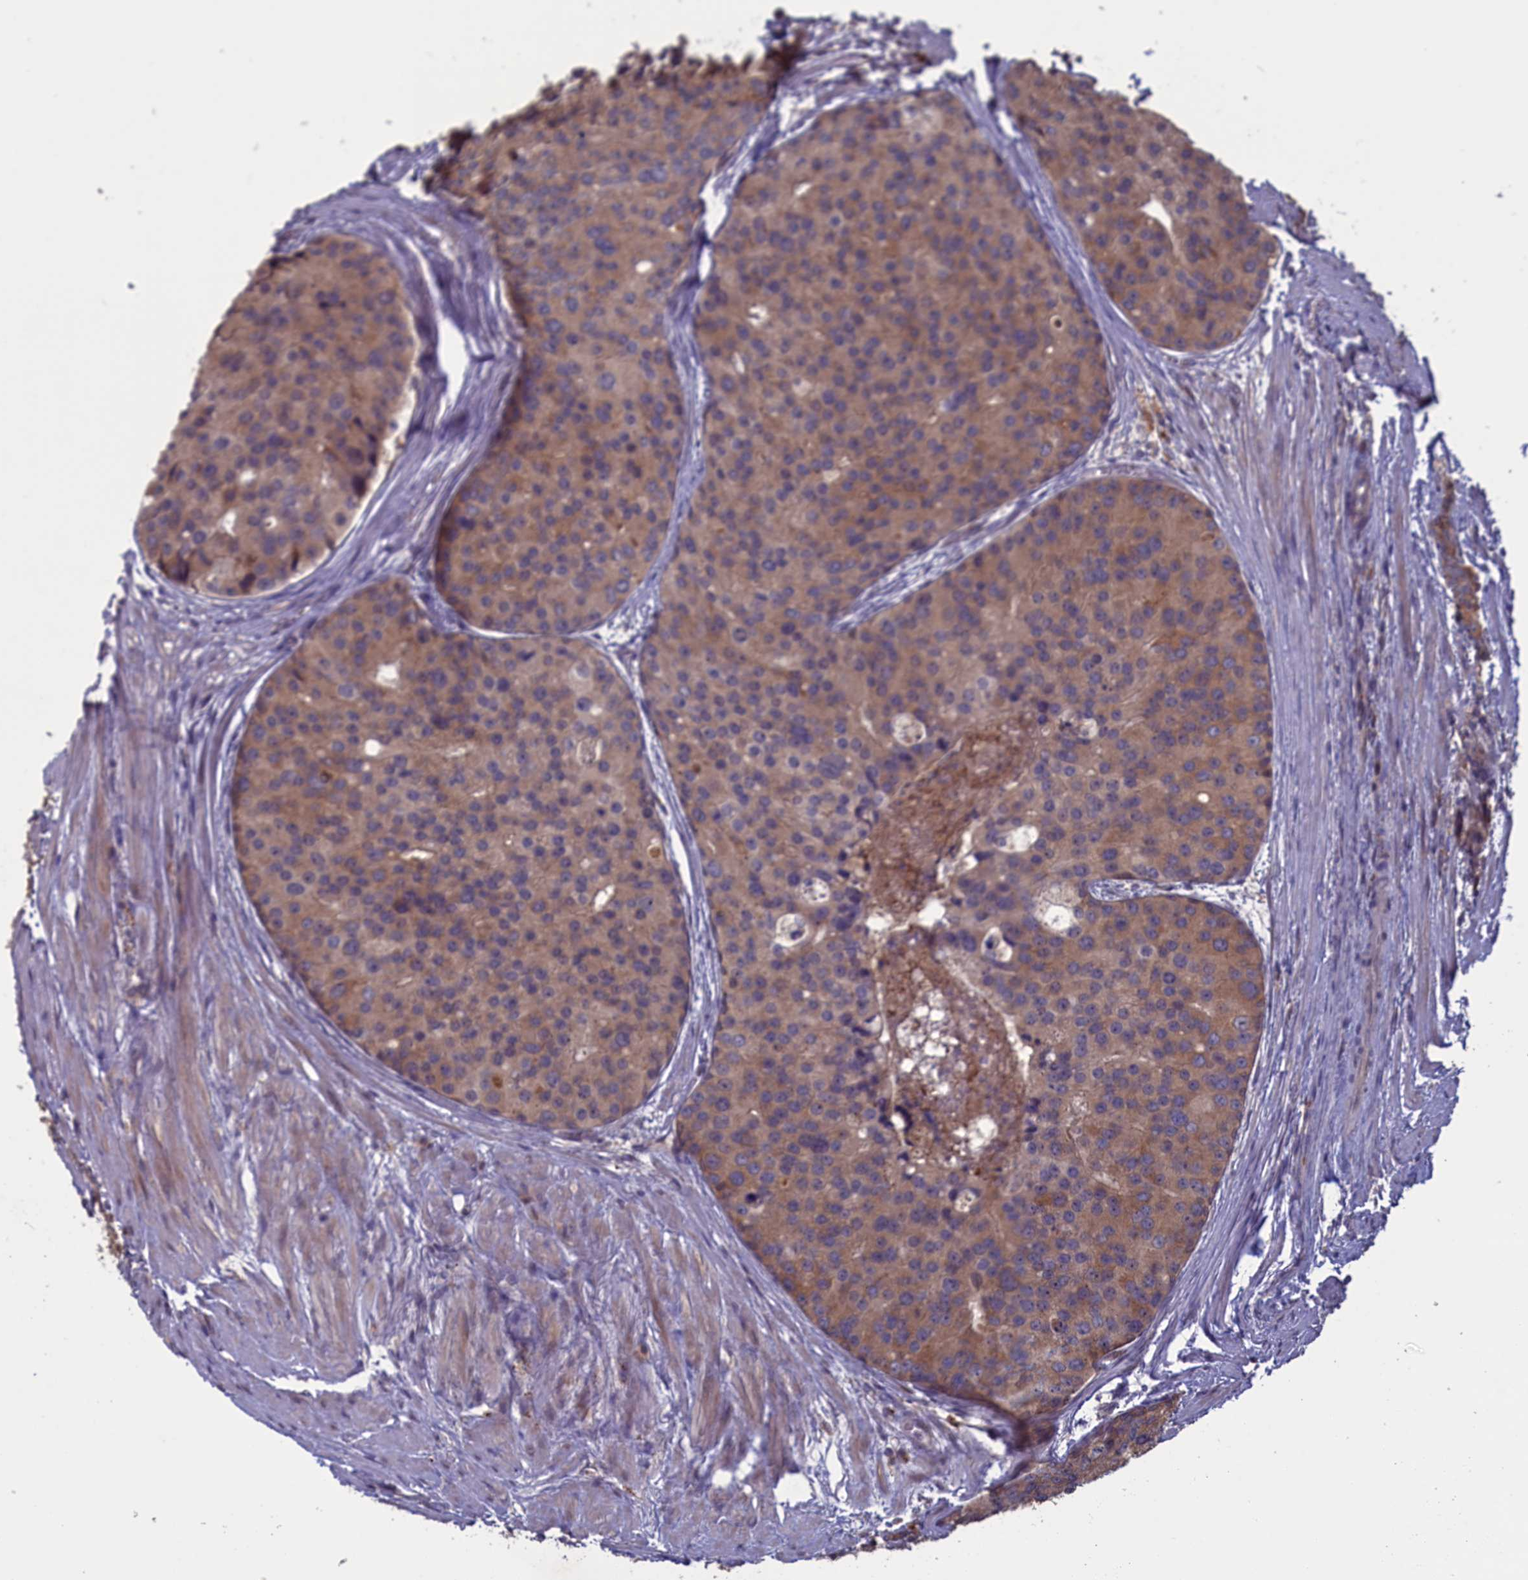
{"staining": {"intensity": "moderate", "quantity": ">75%", "location": "cytoplasmic/membranous"}, "tissue": "prostate cancer", "cell_type": "Tumor cells", "image_type": "cancer", "snomed": [{"axis": "morphology", "description": "Adenocarcinoma, High grade"}, {"axis": "topography", "description": "Prostate"}], "caption": "Moderate cytoplasmic/membranous expression for a protein is appreciated in approximately >75% of tumor cells of prostate cancer using IHC.", "gene": "CACTIN", "patient": {"sex": "male", "age": 62}}